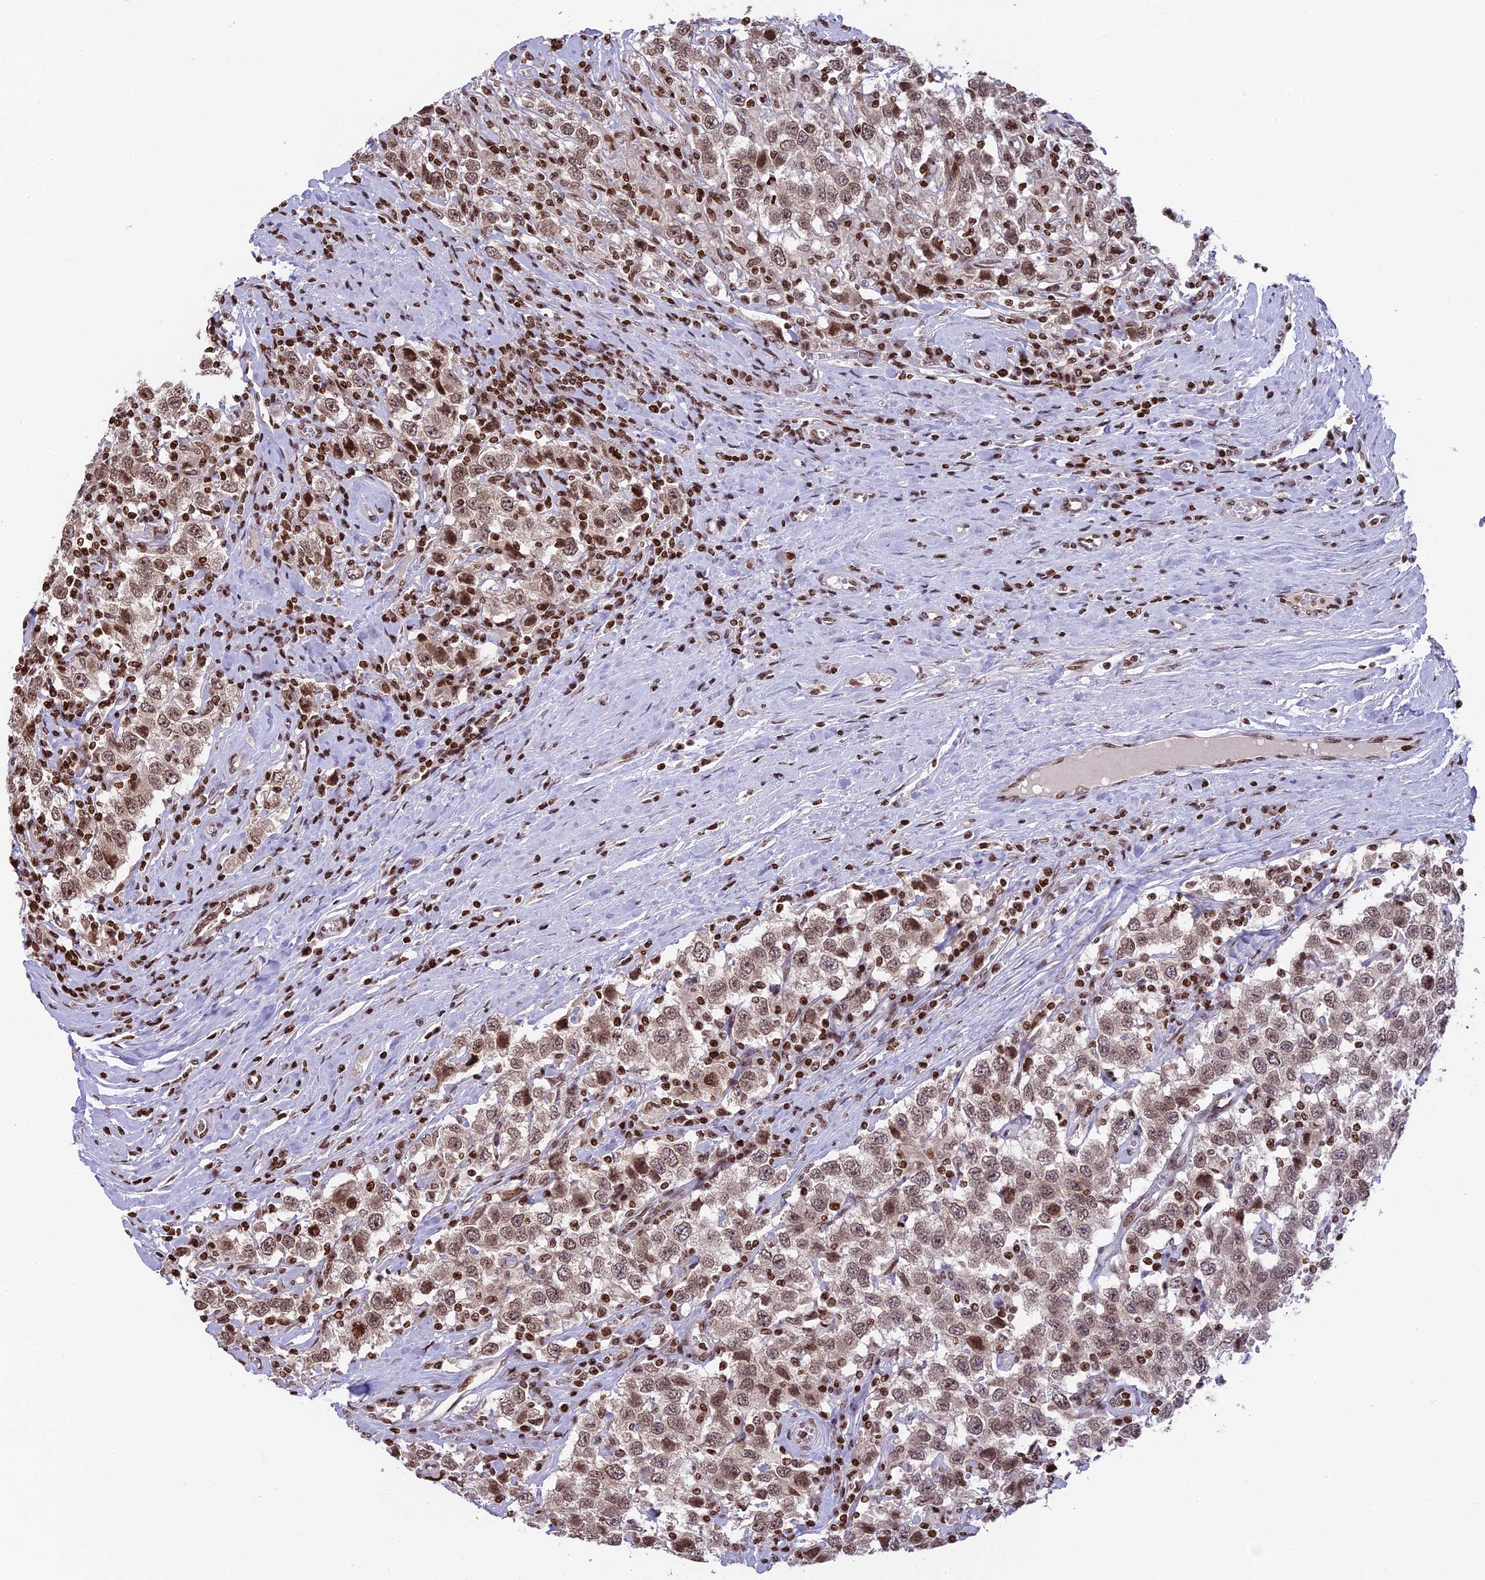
{"staining": {"intensity": "weak", "quantity": ">75%", "location": "nuclear"}, "tissue": "testis cancer", "cell_type": "Tumor cells", "image_type": "cancer", "snomed": [{"axis": "morphology", "description": "Seminoma, NOS"}, {"axis": "topography", "description": "Testis"}], "caption": "A micrograph of seminoma (testis) stained for a protein exhibits weak nuclear brown staining in tumor cells.", "gene": "TET2", "patient": {"sex": "male", "age": 41}}